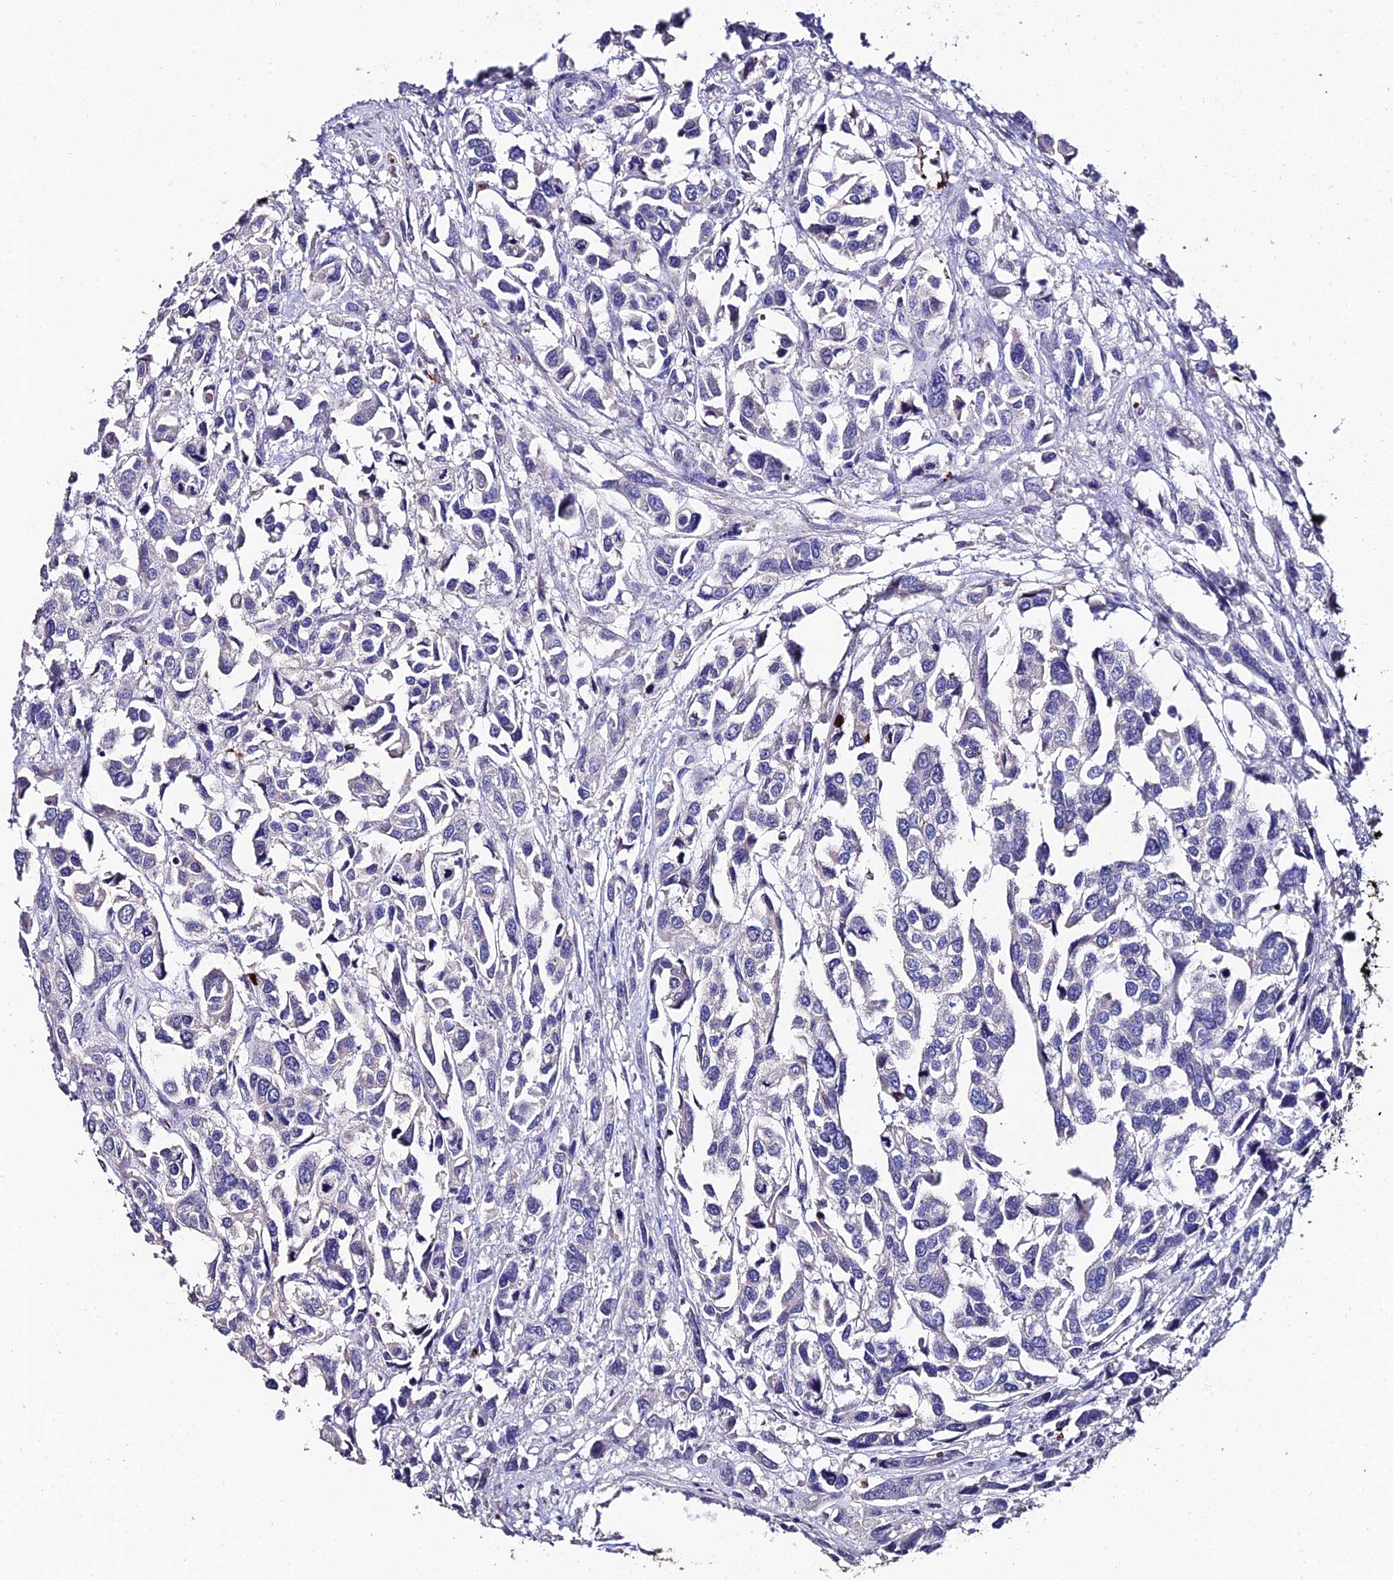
{"staining": {"intensity": "negative", "quantity": "none", "location": "none"}, "tissue": "urothelial cancer", "cell_type": "Tumor cells", "image_type": "cancer", "snomed": [{"axis": "morphology", "description": "Urothelial carcinoma, High grade"}, {"axis": "topography", "description": "Urinary bladder"}], "caption": "Immunohistochemical staining of urothelial carcinoma (high-grade) exhibits no significant positivity in tumor cells.", "gene": "ESRRG", "patient": {"sex": "male", "age": 67}}